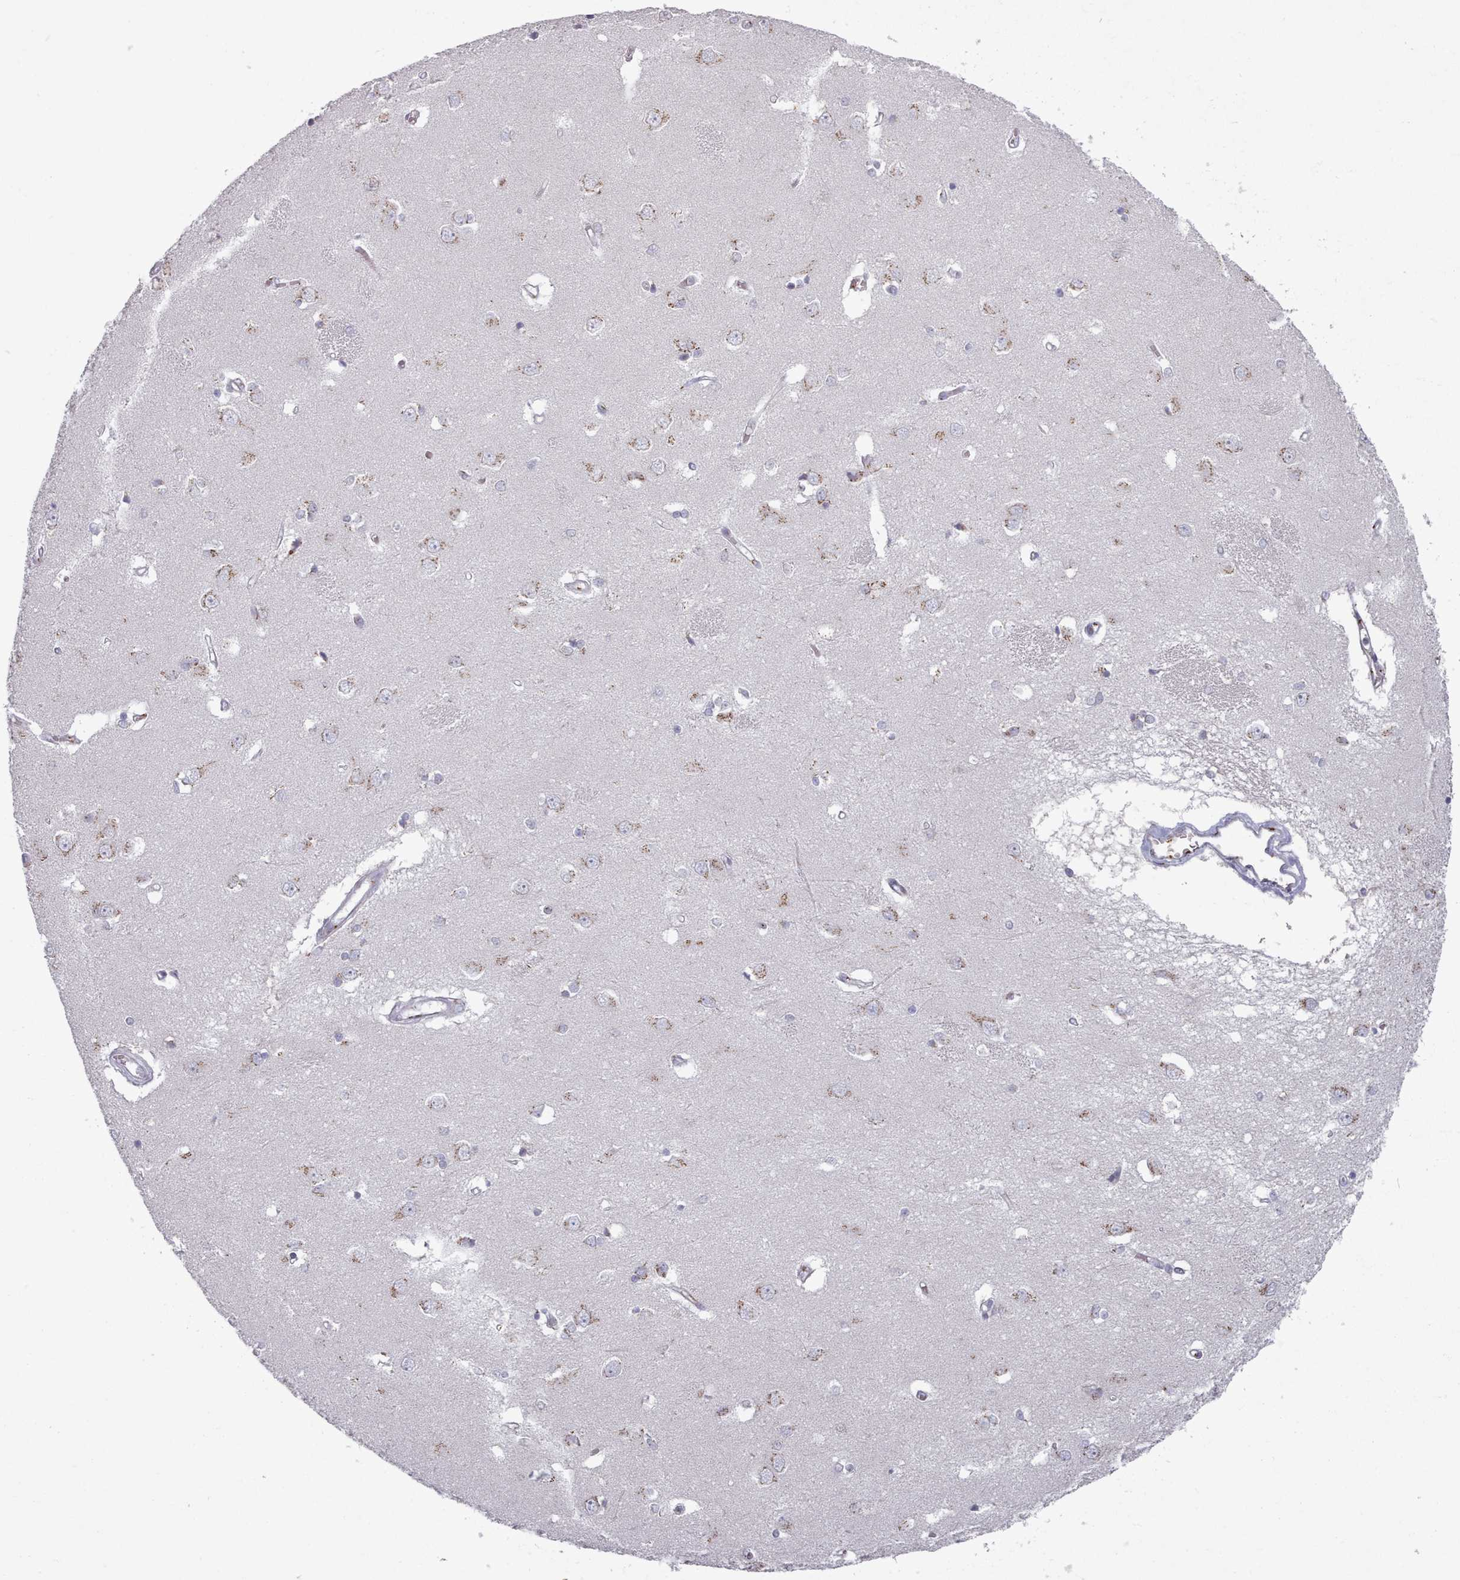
{"staining": {"intensity": "negative", "quantity": "none", "location": "none"}, "tissue": "caudate", "cell_type": "Glial cells", "image_type": "normal", "snomed": [{"axis": "morphology", "description": "Normal tissue, NOS"}, {"axis": "topography", "description": "Lateral ventricle wall"}], "caption": "Glial cells are negative for brown protein staining in unremarkable caudate. The staining is performed using DAB brown chromogen with nuclei counter-stained in using hematoxylin.", "gene": "MAN1B1", "patient": {"sex": "male", "age": 37}}